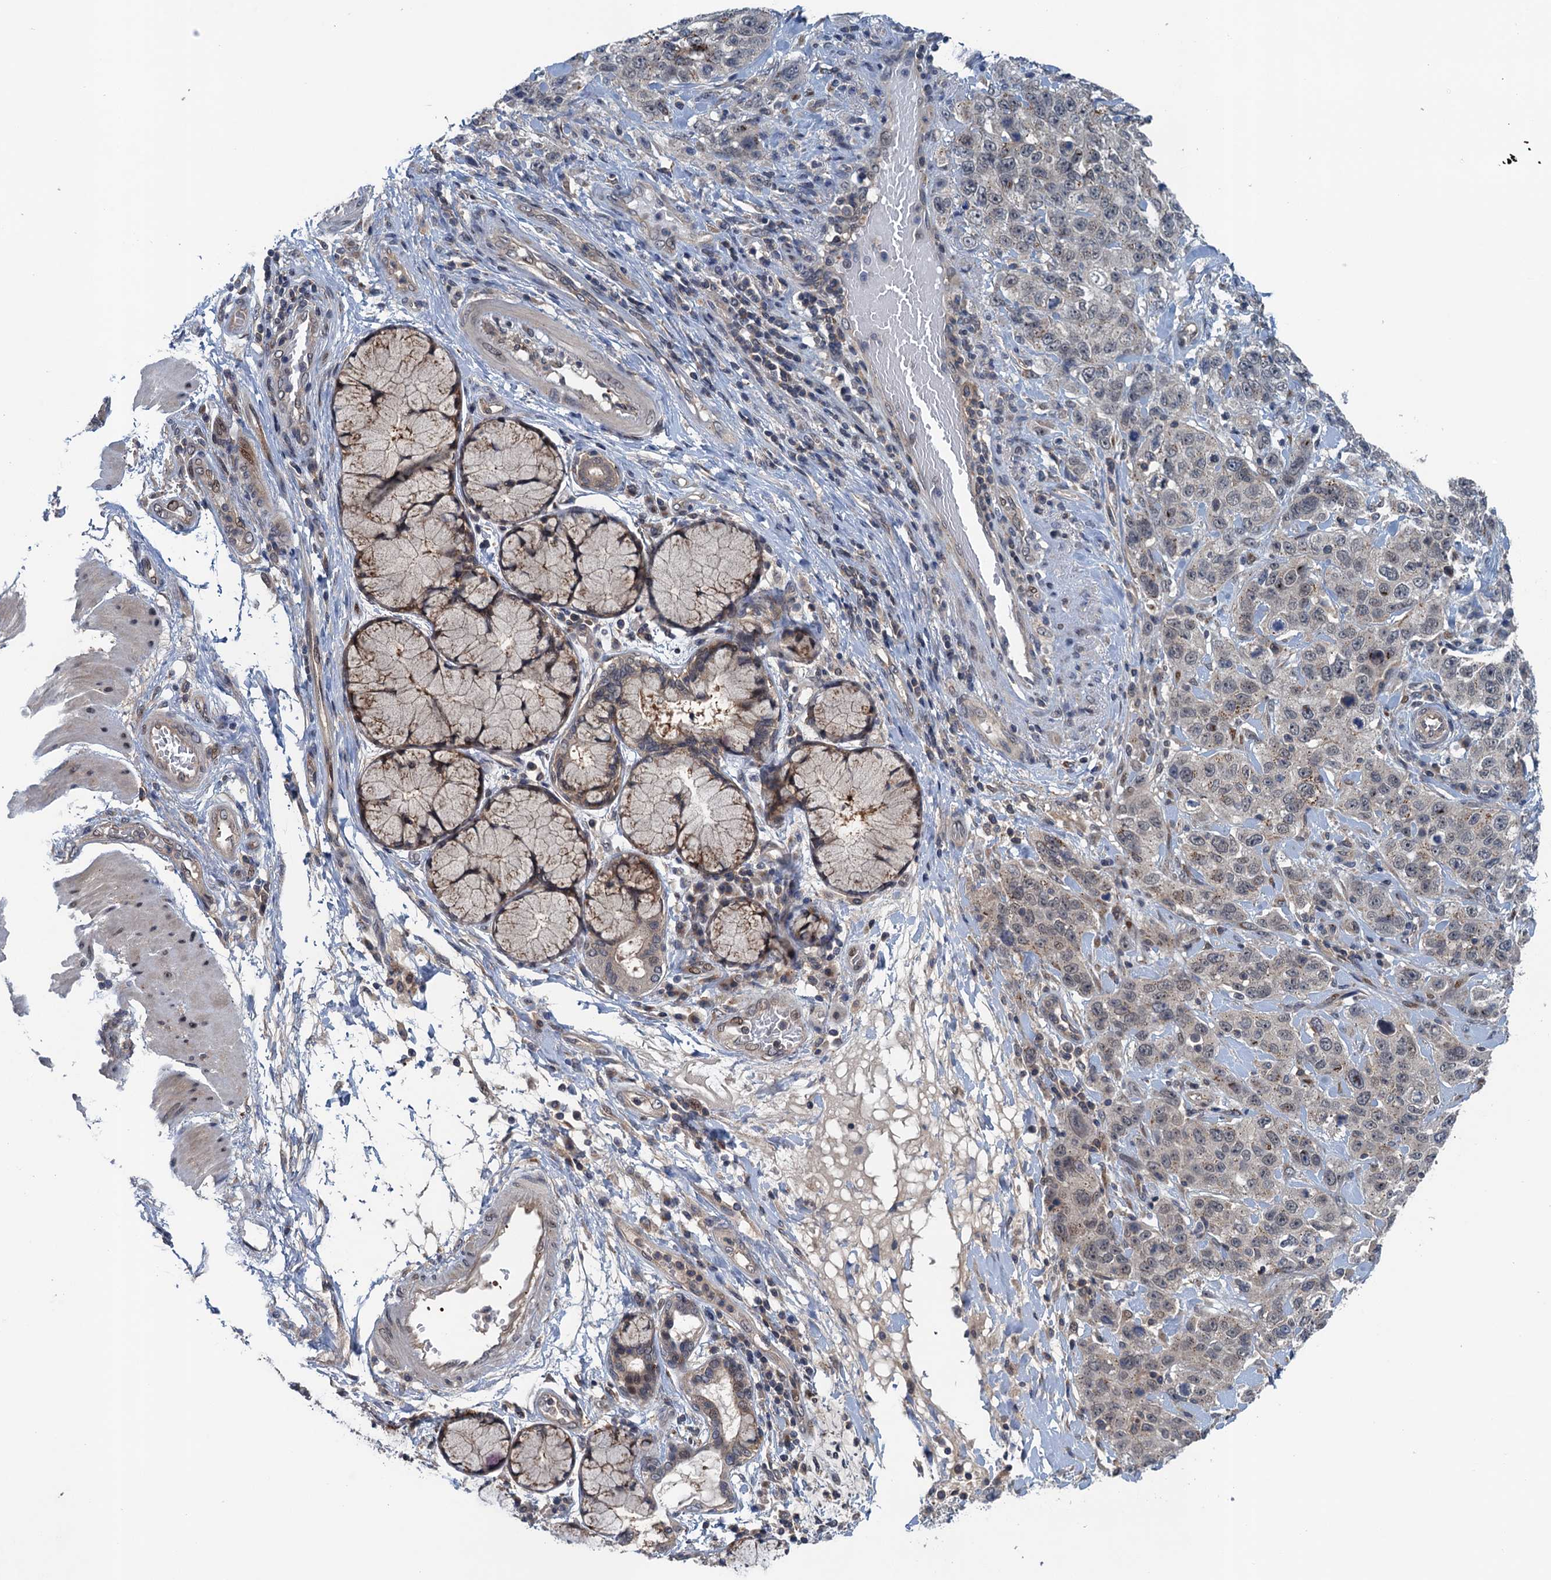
{"staining": {"intensity": "weak", "quantity": "<25%", "location": "nuclear"}, "tissue": "stomach cancer", "cell_type": "Tumor cells", "image_type": "cancer", "snomed": [{"axis": "morphology", "description": "Adenocarcinoma, NOS"}, {"axis": "topography", "description": "Stomach"}], "caption": "Immunohistochemical staining of stomach adenocarcinoma displays no significant positivity in tumor cells.", "gene": "RNF165", "patient": {"sex": "male", "age": 48}}